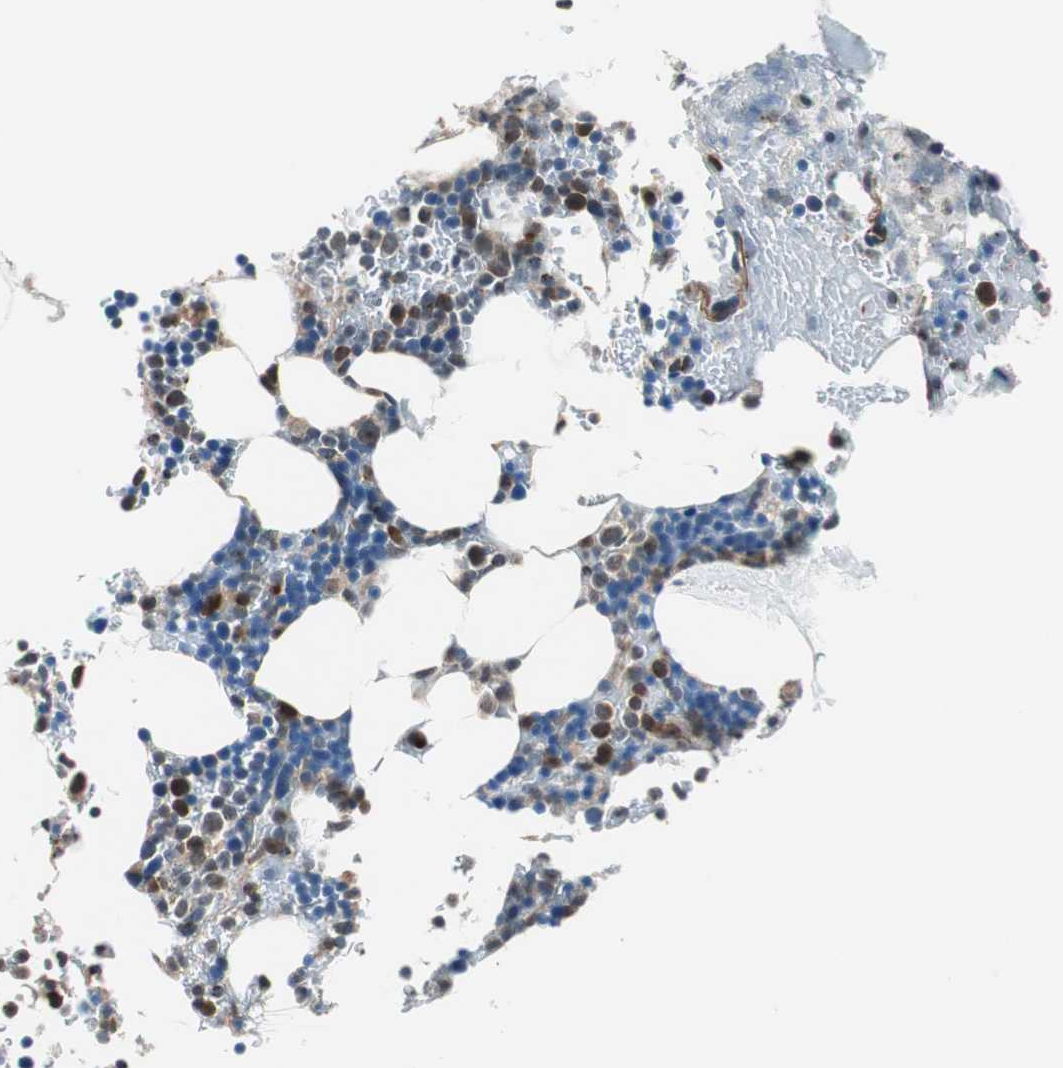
{"staining": {"intensity": "moderate", "quantity": "25%-75%", "location": "cytoplasmic/membranous,nuclear"}, "tissue": "bone marrow", "cell_type": "Hematopoietic cells", "image_type": "normal", "snomed": [{"axis": "morphology", "description": "Normal tissue, NOS"}, {"axis": "topography", "description": "Bone marrow"}], "caption": "Immunohistochemical staining of benign bone marrow reveals moderate cytoplasmic/membranous,nuclear protein staining in approximately 25%-75% of hematopoietic cells.", "gene": "P3R3URF", "patient": {"sex": "female", "age": 73}}